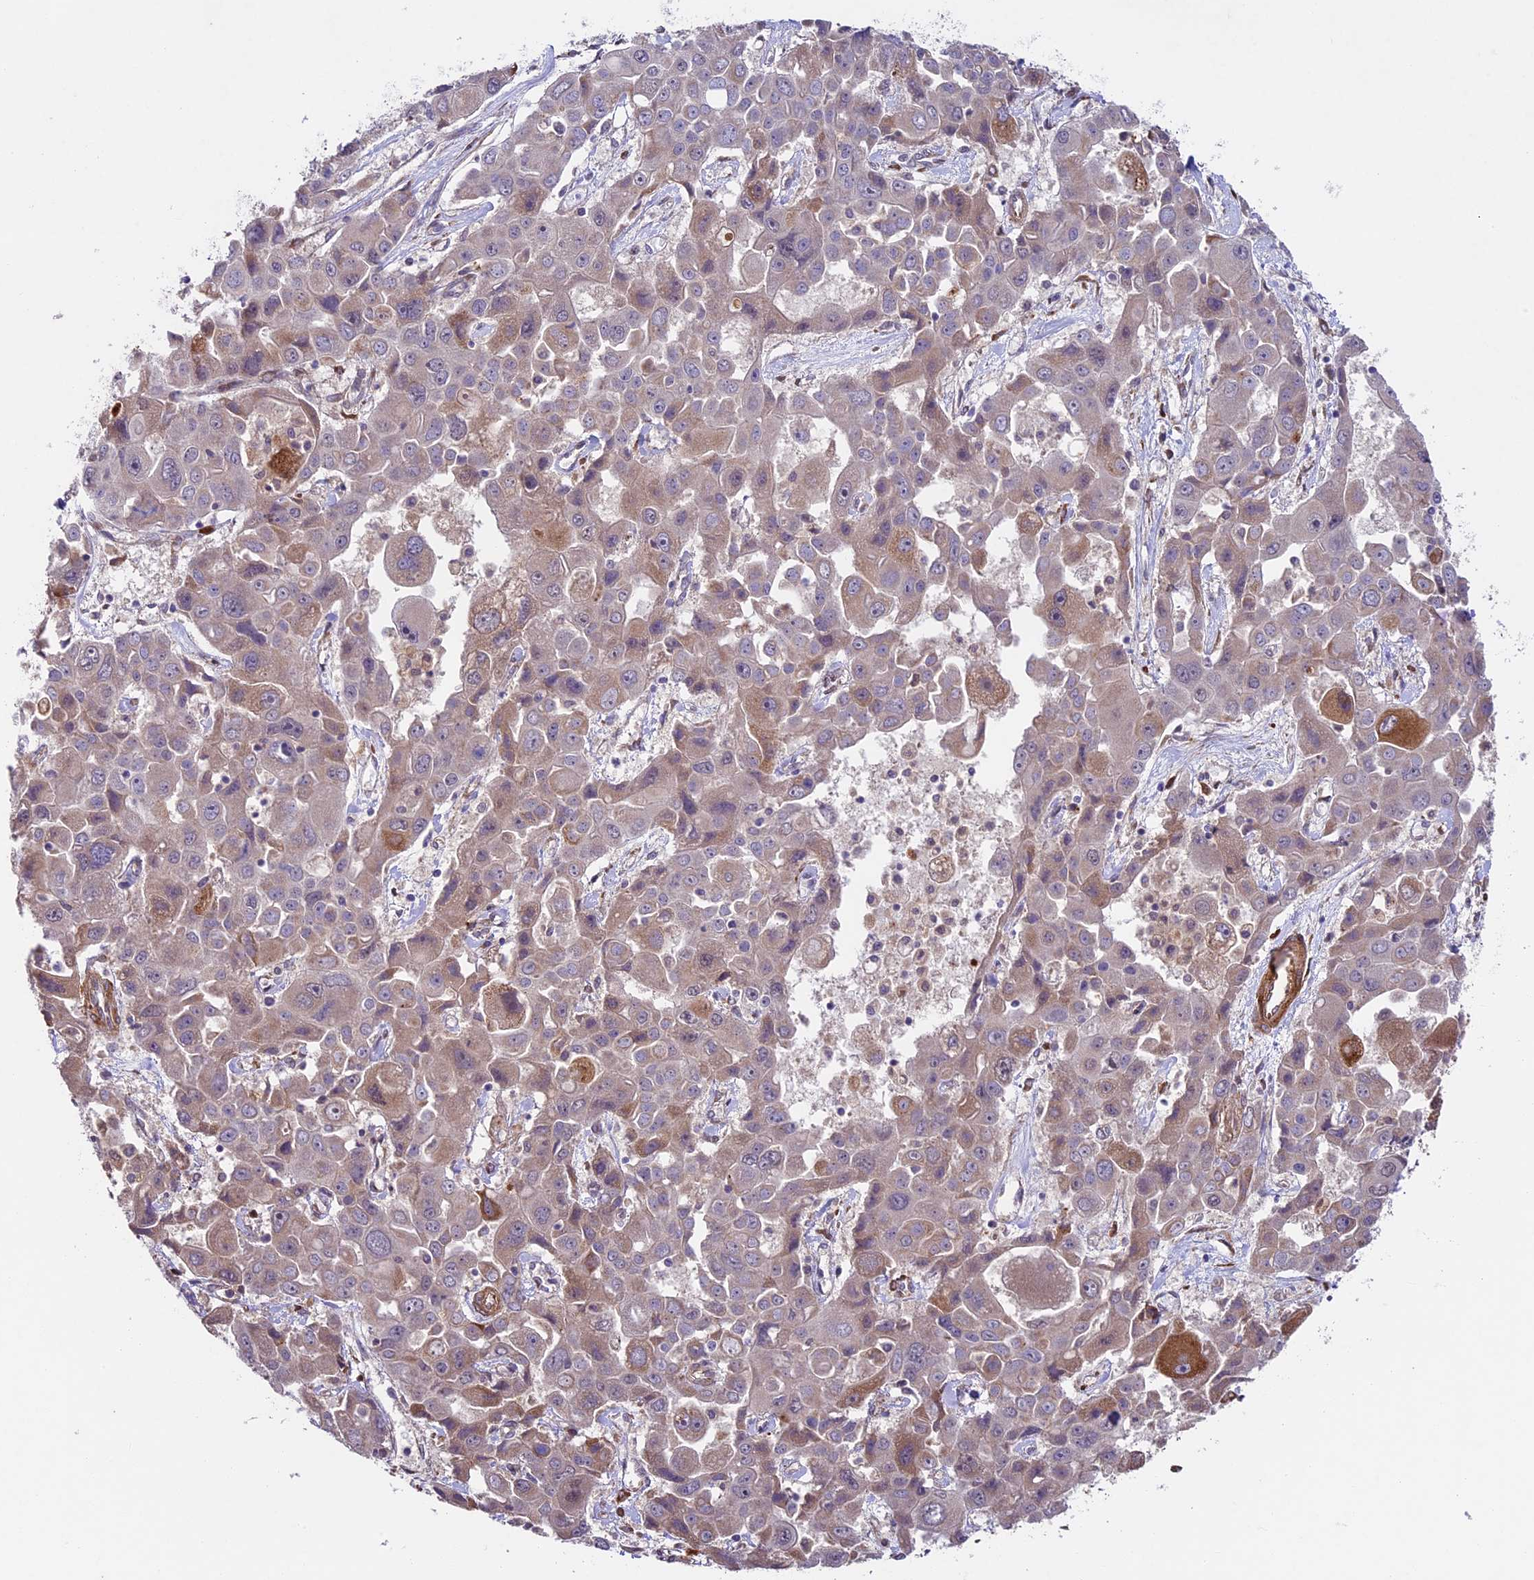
{"staining": {"intensity": "moderate", "quantity": "<25%", "location": "cytoplasmic/membranous"}, "tissue": "liver cancer", "cell_type": "Tumor cells", "image_type": "cancer", "snomed": [{"axis": "morphology", "description": "Cholangiocarcinoma"}, {"axis": "topography", "description": "Liver"}], "caption": "The immunohistochemical stain highlights moderate cytoplasmic/membranous positivity in tumor cells of liver cancer tissue.", "gene": "LSM7", "patient": {"sex": "male", "age": 67}}